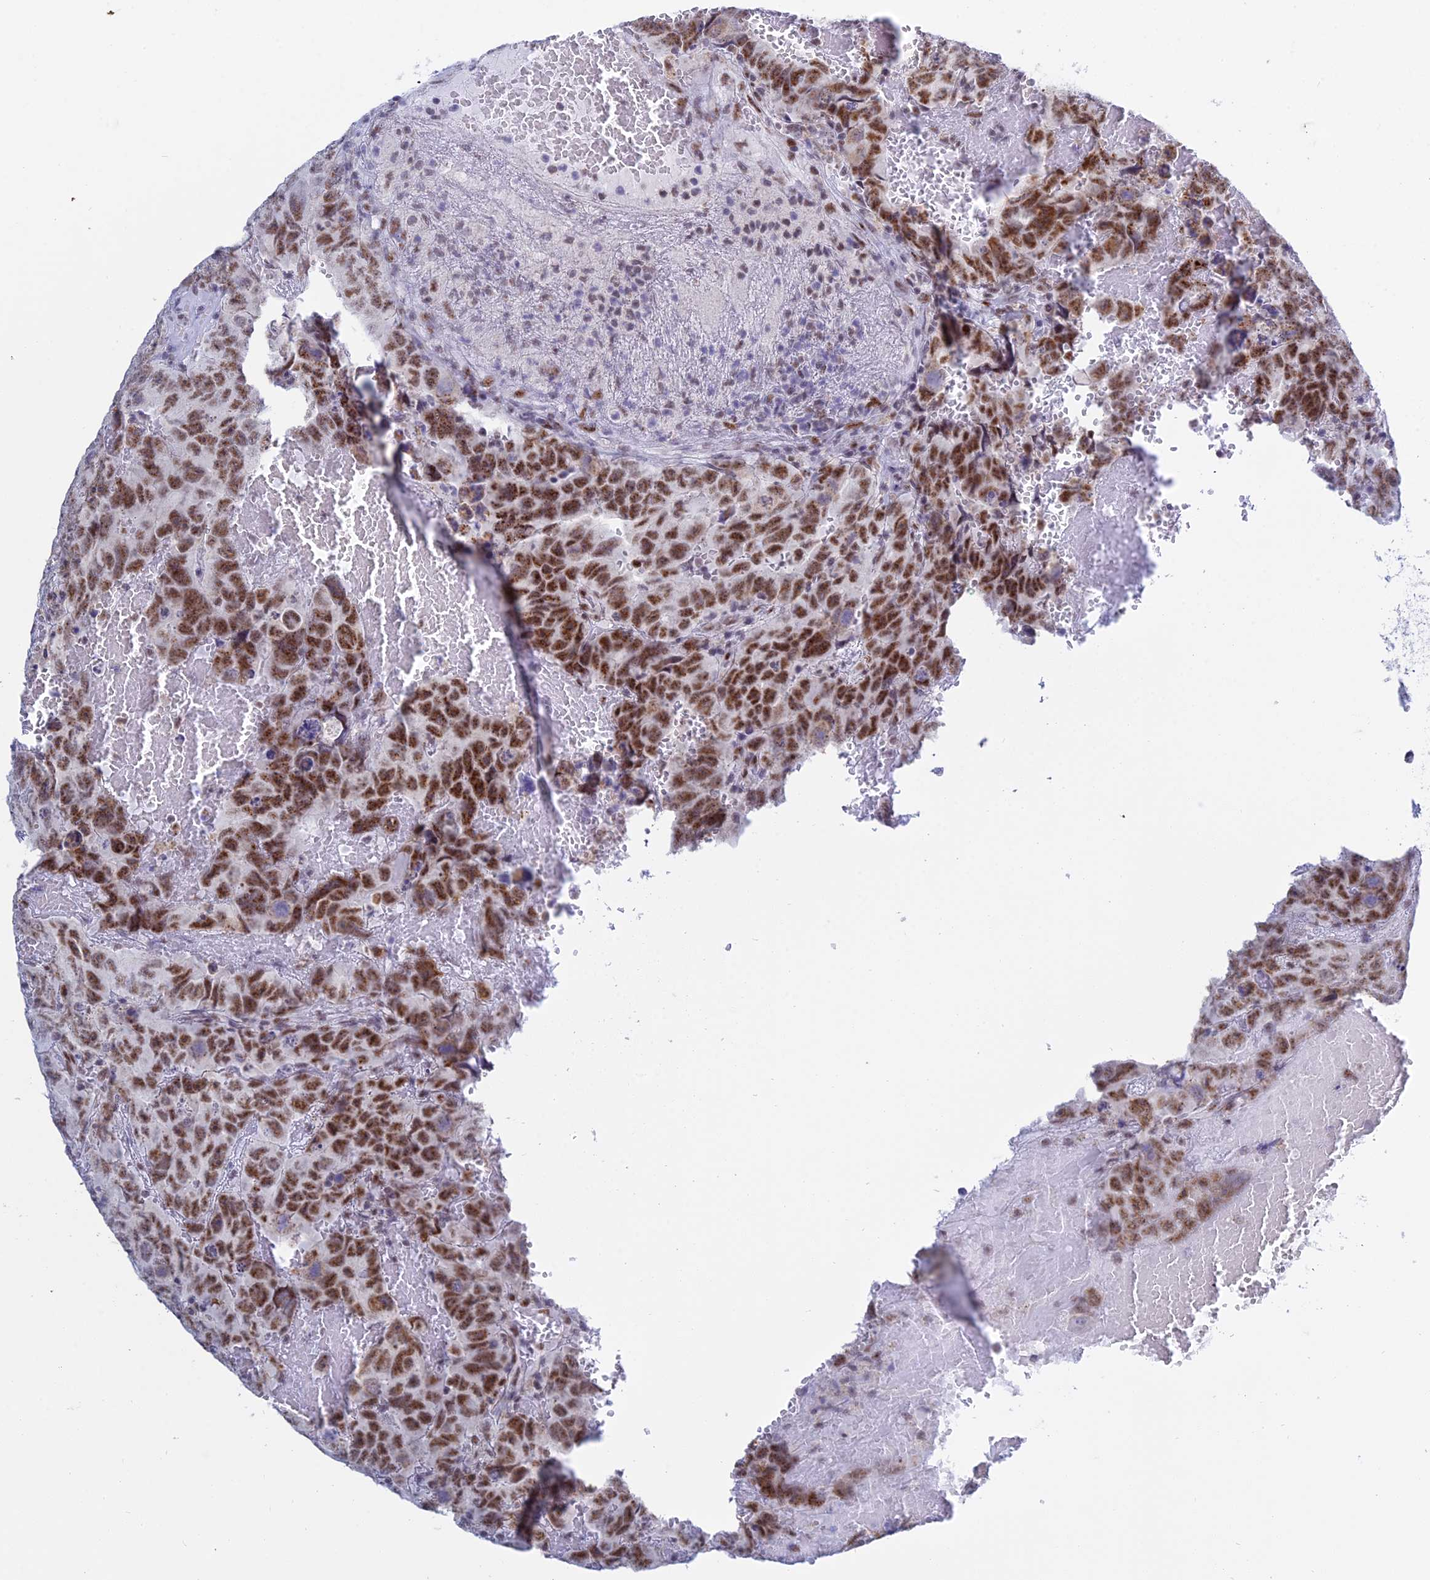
{"staining": {"intensity": "strong", "quantity": ">75%", "location": "nuclear"}, "tissue": "testis cancer", "cell_type": "Tumor cells", "image_type": "cancer", "snomed": [{"axis": "morphology", "description": "Carcinoma, Embryonal, NOS"}, {"axis": "topography", "description": "Testis"}], "caption": "Embryonal carcinoma (testis) stained with DAB immunohistochemistry (IHC) shows high levels of strong nuclear positivity in approximately >75% of tumor cells. The staining is performed using DAB (3,3'-diaminobenzidine) brown chromogen to label protein expression. The nuclei are counter-stained blue using hematoxylin.", "gene": "KLF14", "patient": {"sex": "male", "age": 45}}